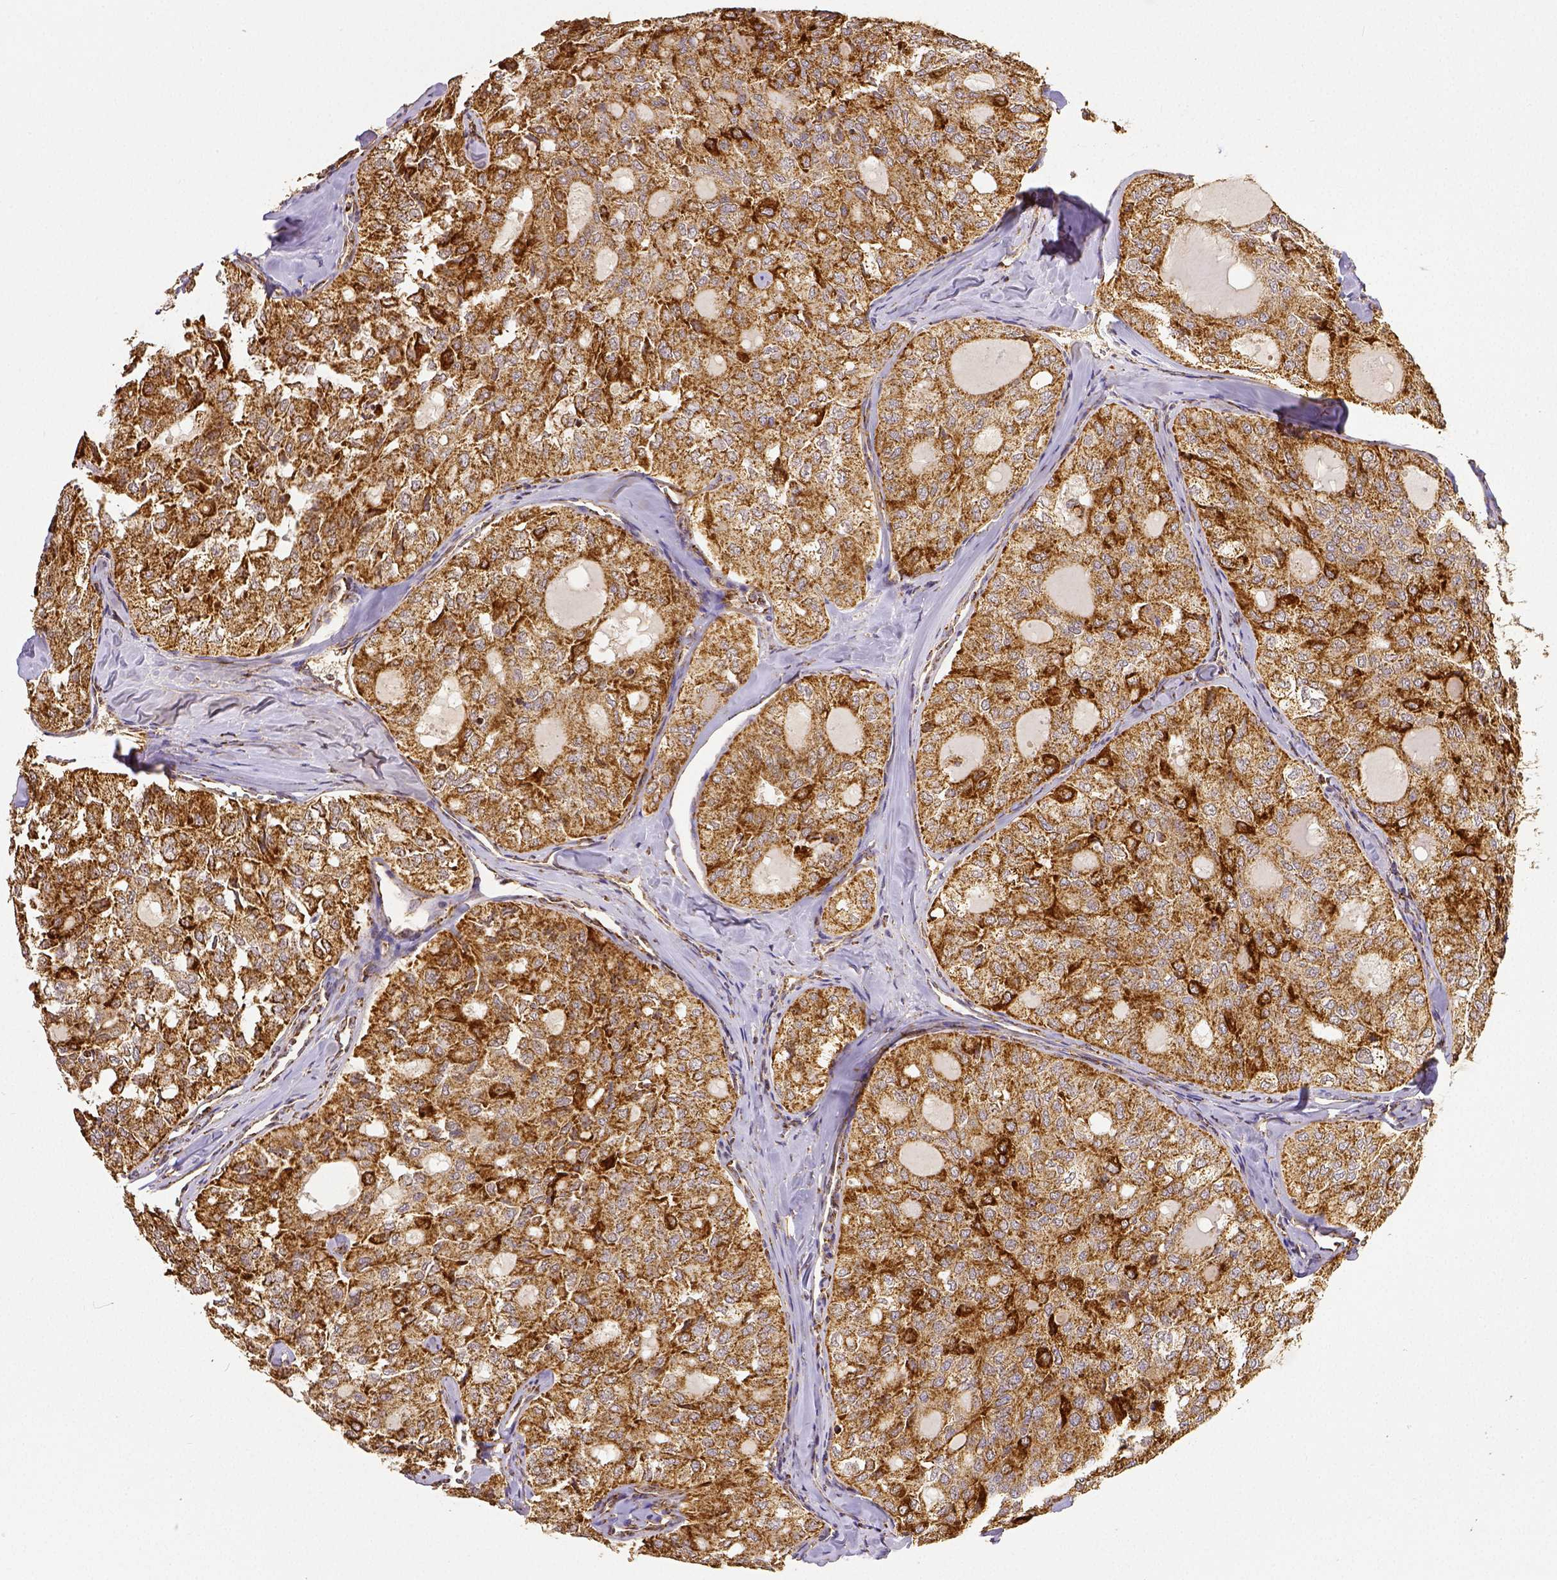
{"staining": {"intensity": "moderate", "quantity": ">75%", "location": "cytoplasmic/membranous"}, "tissue": "thyroid cancer", "cell_type": "Tumor cells", "image_type": "cancer", "snomed": [{"axis": "morphology", "description": "Follicular adenoma carcinoma, NOS"}, {"axis": "topography", "description": "Thyroid gland"}], "caption": "Thyroid cancer stained with DAB immunohistochemistry (IHC) reveals medium levels of moderate cytoplasmic/membranous expression in about >75% of tumor cells. (Brightfield microscopy of DAB IHC at high magnification).", "gene": "SDHB", "patient": {"sex": "male", "age": 75}}